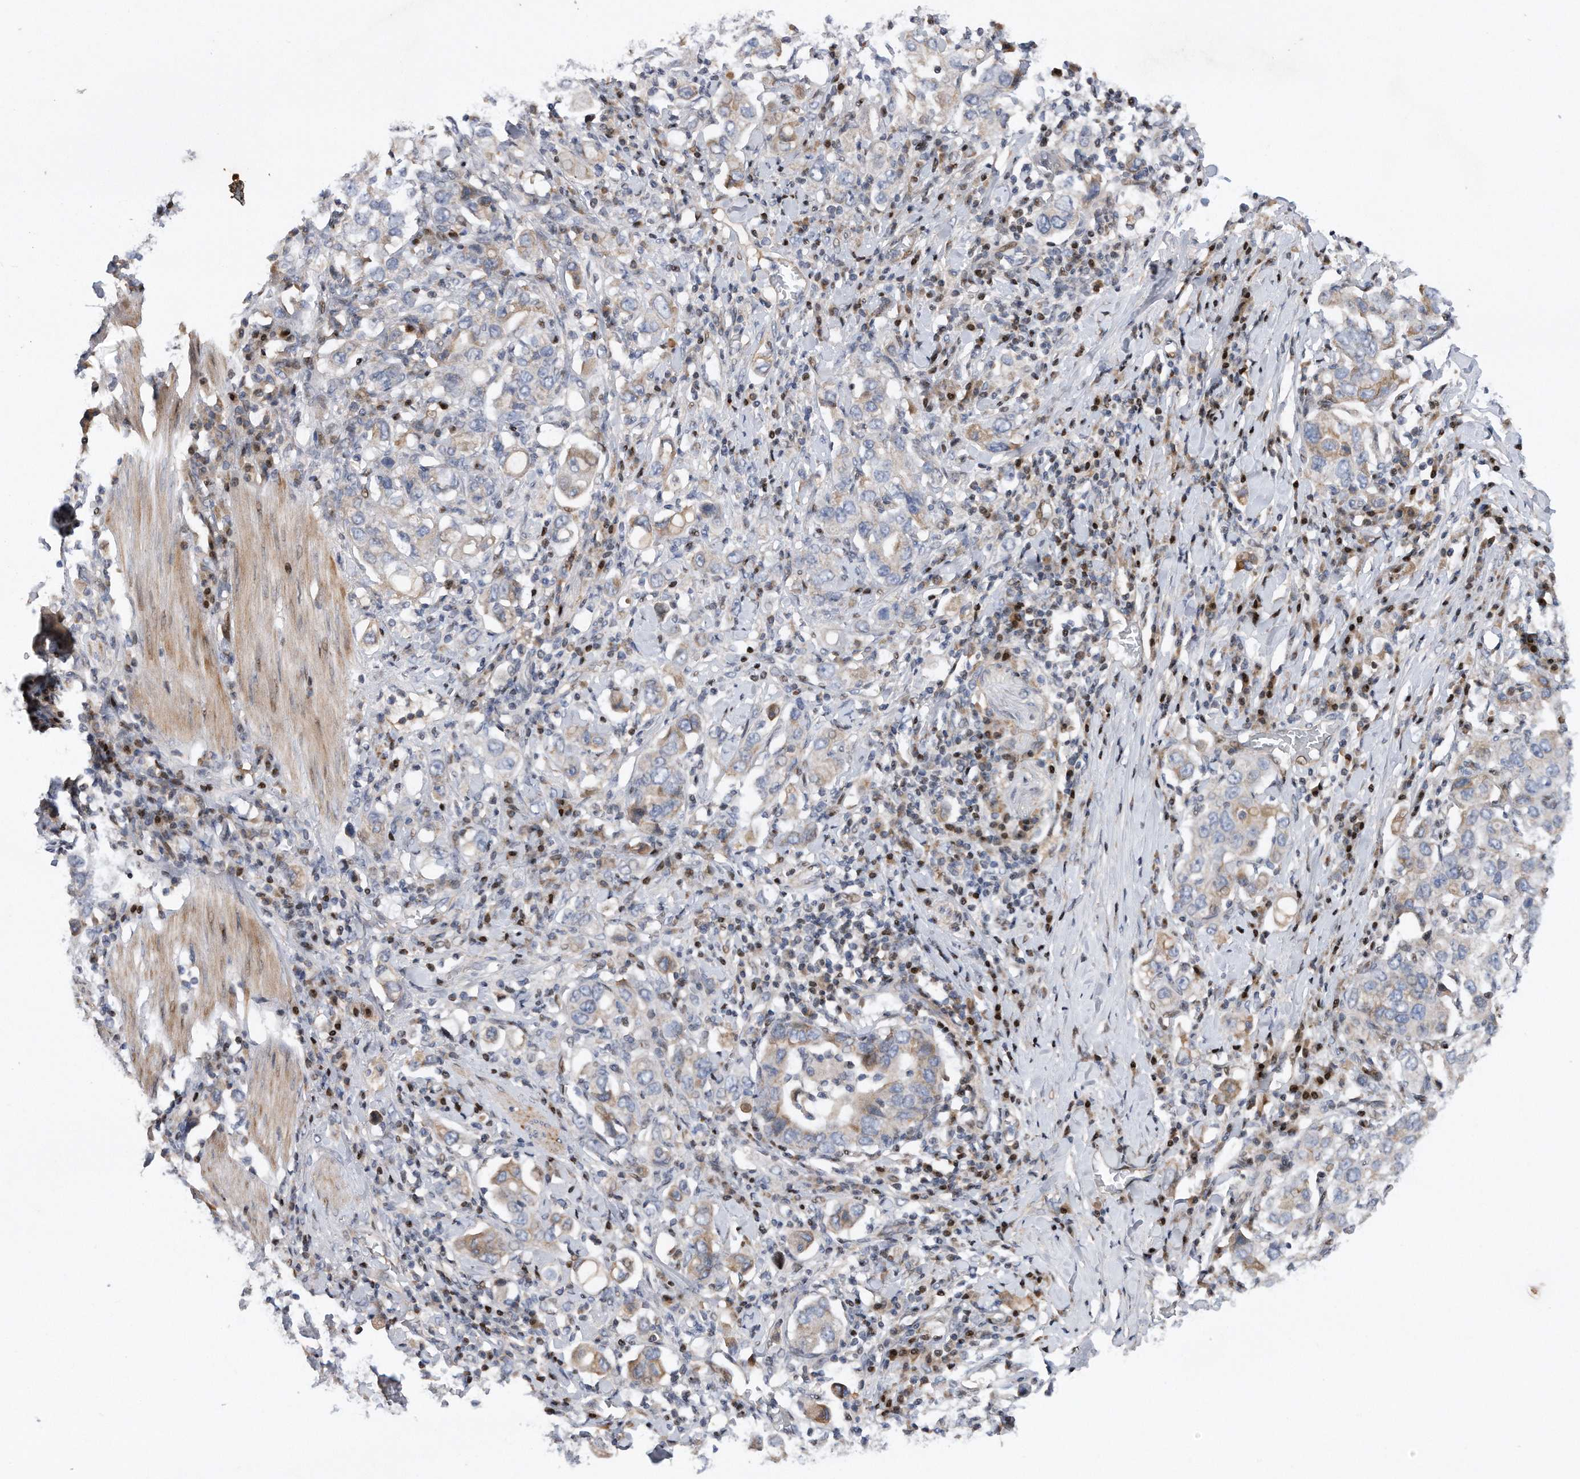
{"staining": {"intensity": "moderate", "quantity": "<25%", "location": "cytoplasmic/membranous"}, "tissue": "stomach cancer", "cell_type": "Tumor cells", "image_type": "cancer", "snomed": [{"axis": "morphology", "description": "Adenocarcinoma, NOS"}, {"axis": "topography", "description": "Stomach, upper"}], "caption": "The micrograph exhibits staining of stomach cancer, revealing moderate cytoplasmic/membranous protein staining (brown color) within tumor cells.", "gene": "CDH12", "patient": {"sex": "male", "age": 62}}